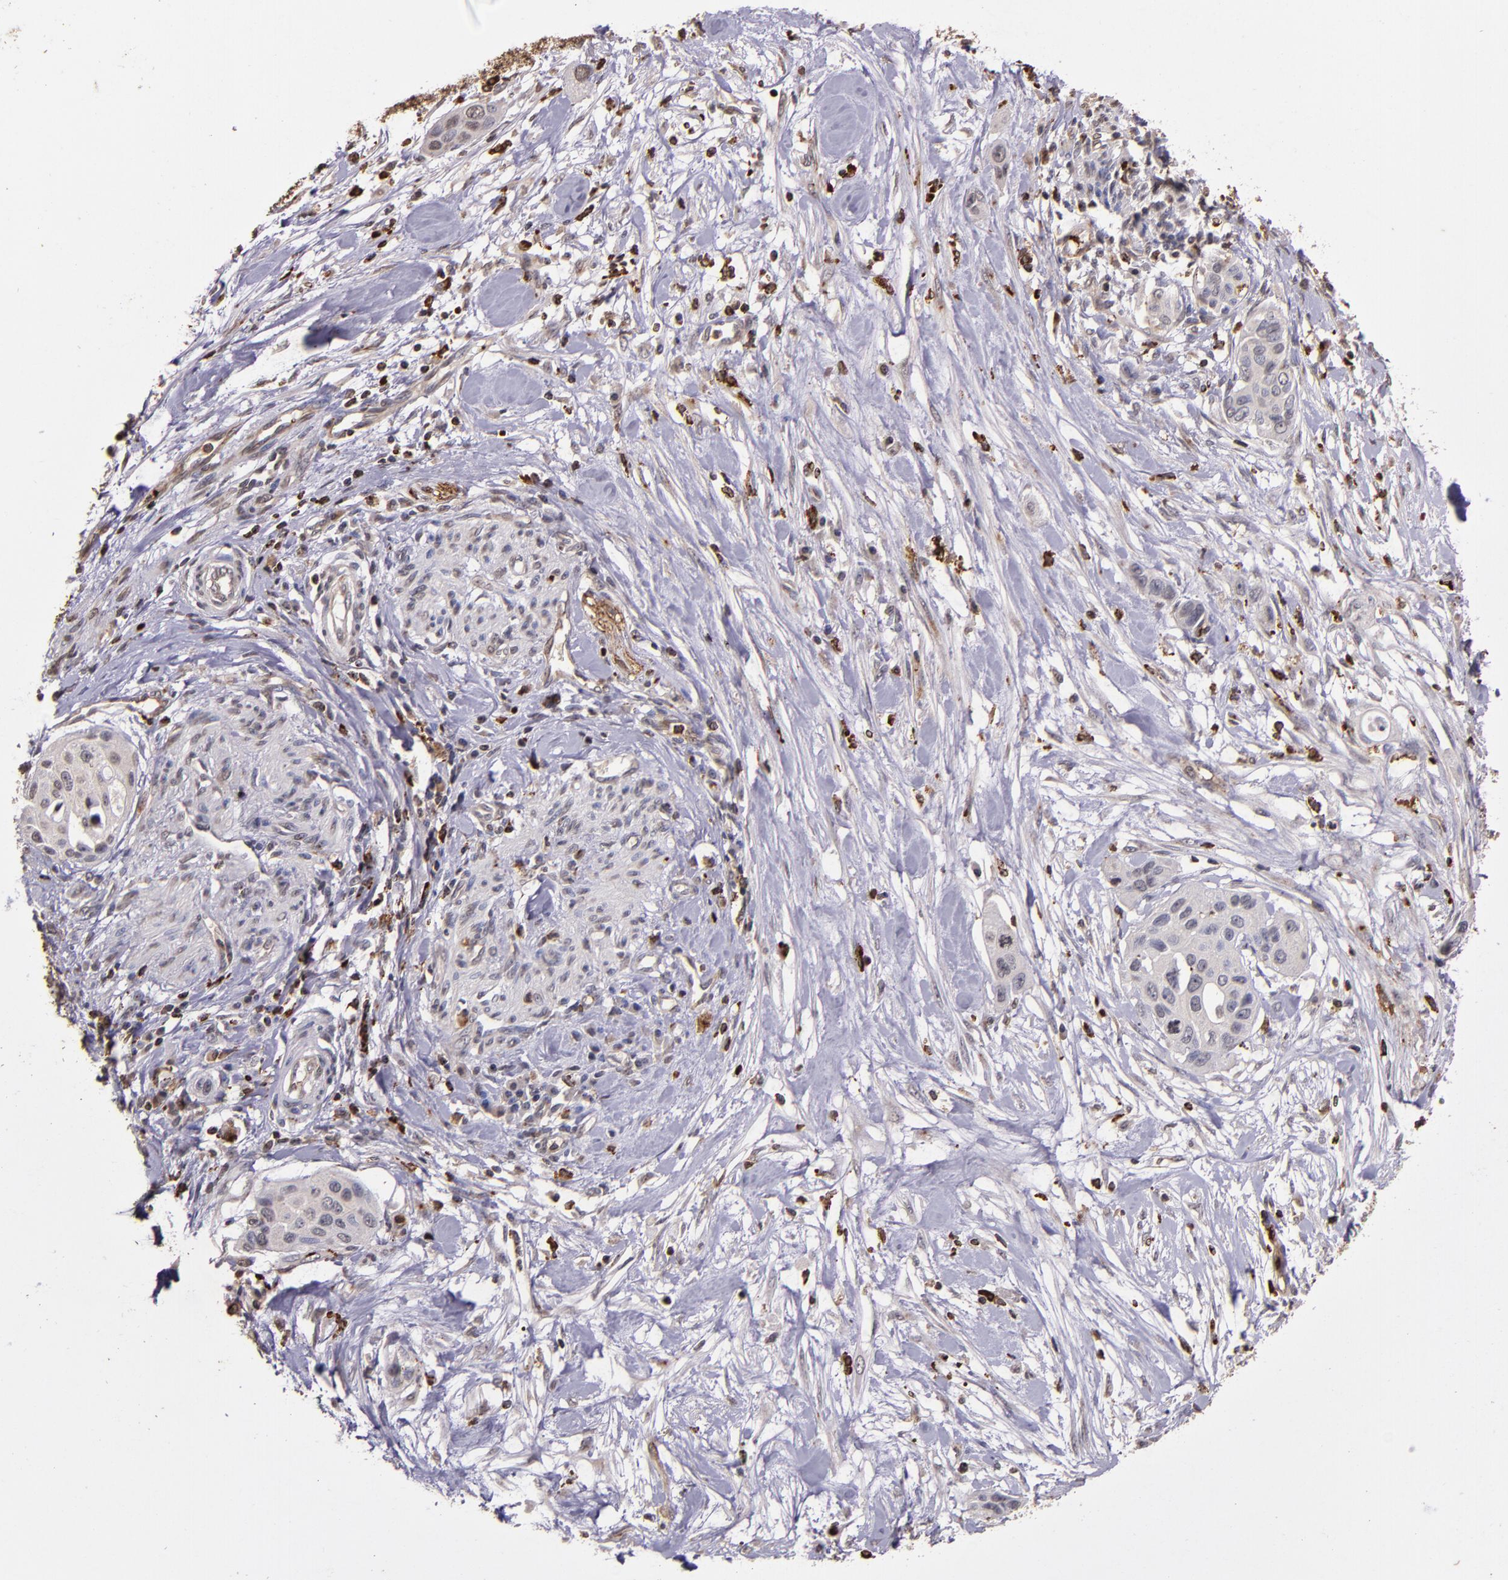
{"staining": {"intensity": "negative", "quantity": "none", "location": "none"}, "tissue": "pancreatic cancer", "cell_type": "Tumor cells", "image_type": "cancer", "snomed": [{"axis": "morphology", "description": "Adenocarcinoma, NOS"}, {"axis": "topography", "description": "Pancreas"}], "caption": "IHC histopathology image of neoplastic tissue: pancreatic adenocarcinoma stained with DAB (3,3'-diaminobenzidine) exhibits no significant protein positivity in tumor cells.", "gene": "SLC2A3", "patient": {"sex": "female", "age": 60}}